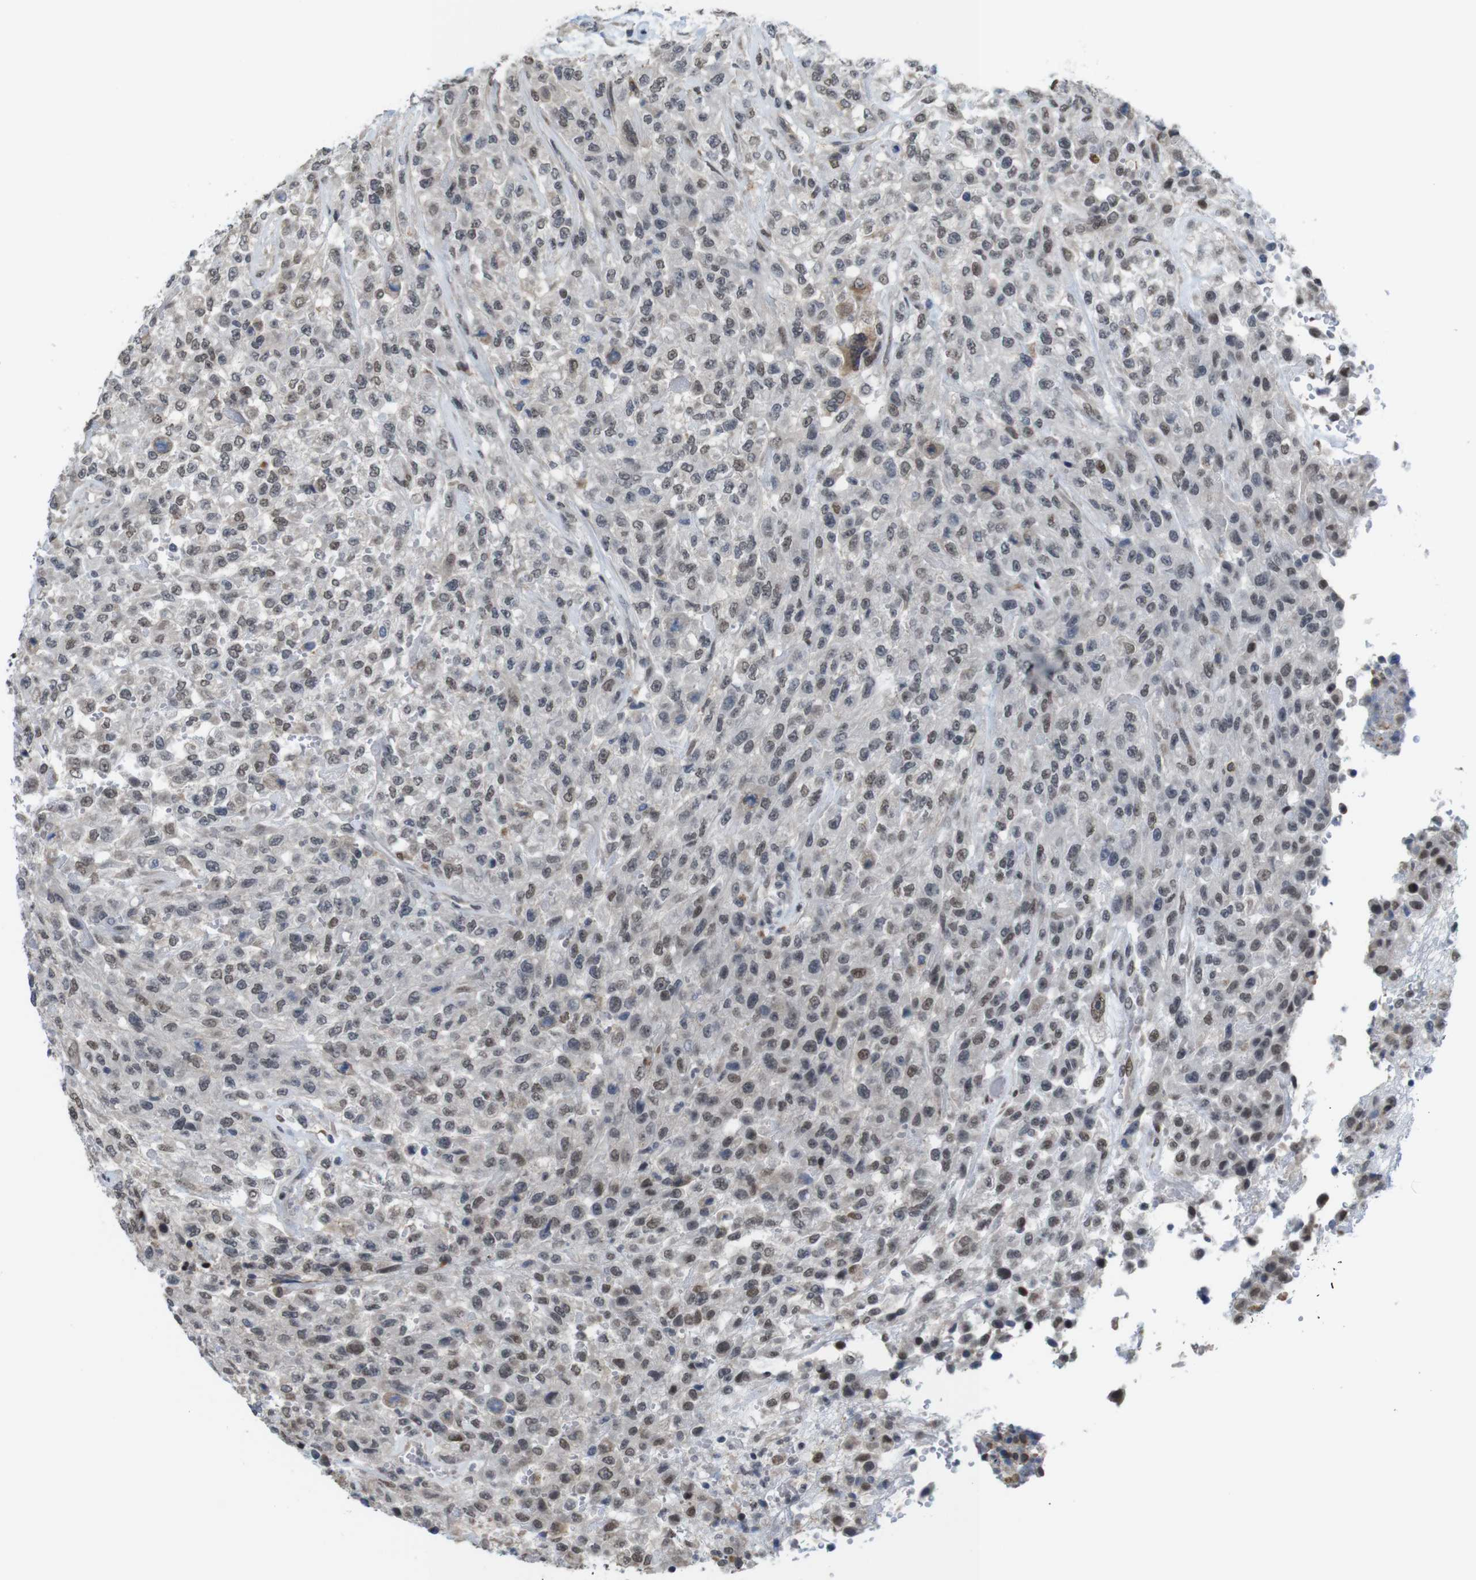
{"staining": {"intensity": "moderate", "quantity": ">75%", "location": "cytoplasmic/membranous,nuclear"}, "tissue": "urothelial cancer", "cell_type": "Tumor cells", "image_type": "cancer", "snomed": [{"axis": "morphology", "description": "Urothelial carcinoma, High grade"}, {"axis": "topography", "description": "Urinary bladder"}], "caption": "Protein expression analysis of human urothelial cancer reveals moderate cytoplasmic/membranous and nuclear expression in approximately >75% of tumor cells.", "gene": "PNMA8A", "patient": {"sex": "male", "age": 46}}